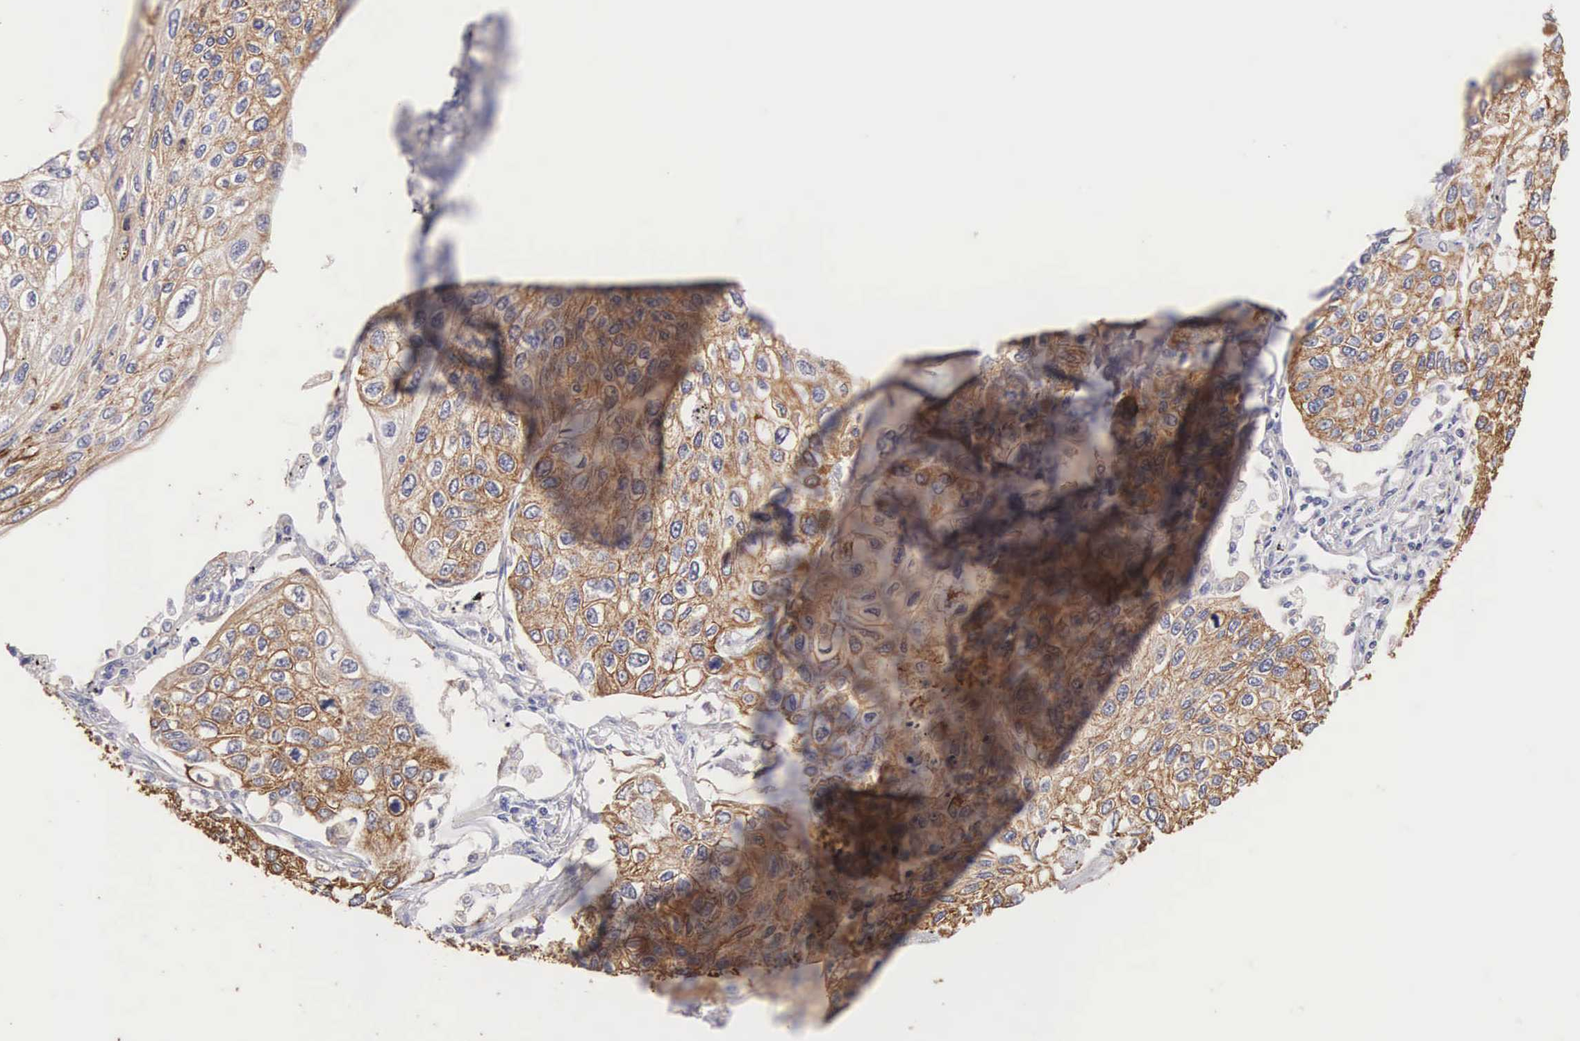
{"staining": {"intensity": "moderate", "quantity": "25%-75%", "location": "cytoplasmic/membranous"}, "tissue": "lung cancer", "cell_type": "Tumor cells", "image_type": "cancer", "snomed": [{"axis": "morphology", "description": "Squamous cell carcinoma, NOS"}, {"axis": "topography", "description": "Lung"}], "caption": "Protein staining of squamous cell carcinoma (lung) tissue reveals moderate cytoplasmic/membranous expression in approximately 25%-75% of tumor cells. The protein of interest is stained brown, and the nuclei are stained in blue (DAB (3,3'-diaminobenzidine) IHC with brightfield microscopy, high magnification).", "gene": "PIR", "patient": {"sex": "male", "age": 75}}